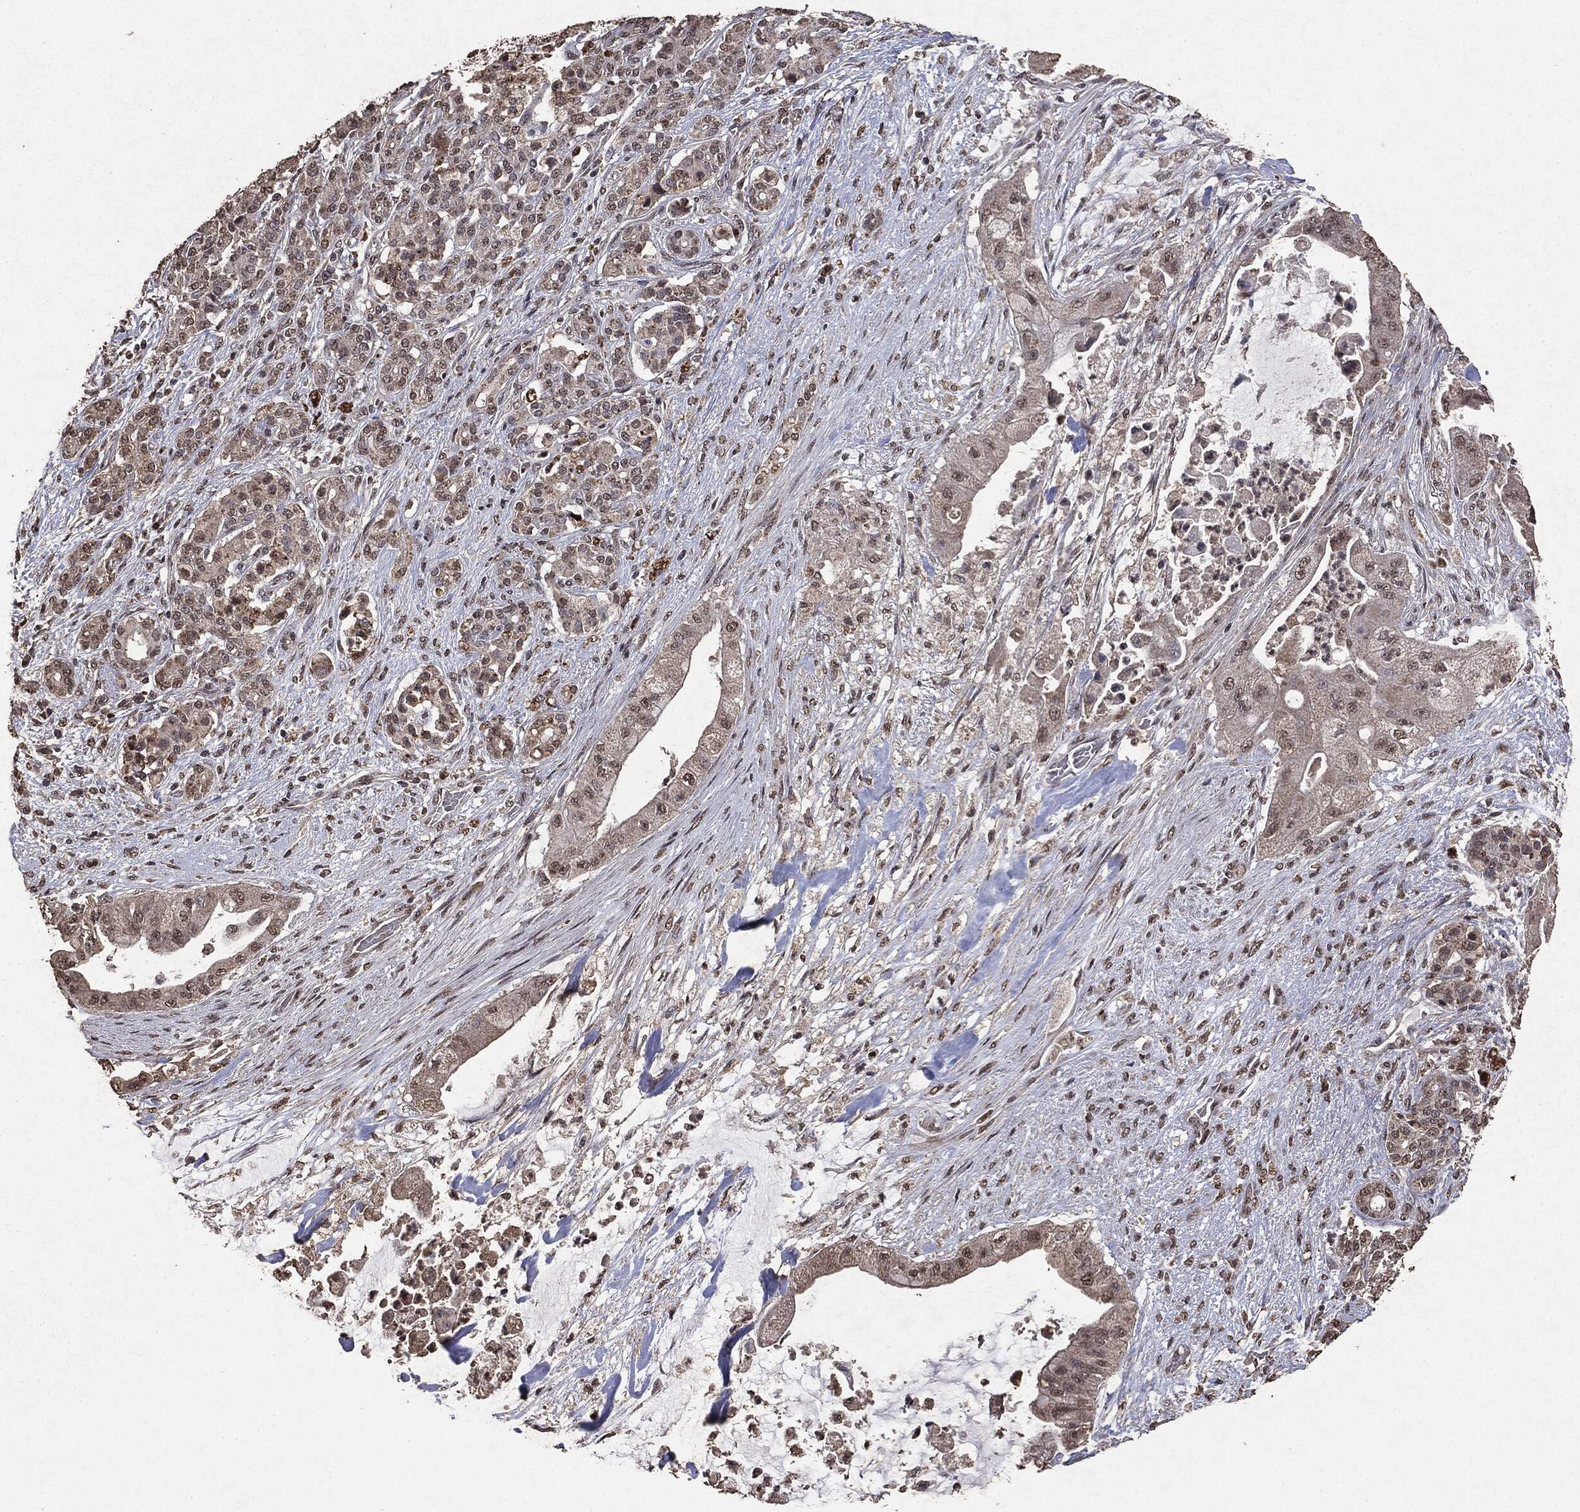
{"staining": {"intensity": "weak", "quantity": "<25%", "location": "nuclear"}, "tissue": "pancreatic cancer", "cell_type": "Tumor cells", "image_type": "cancer", "snomed": [{"axis": "morphology", "description": "Normal tissue, NOS"}, {"axis": "morphology", "description": "Inflammation, NOS"}, {"axis": "morphology", "description": "Adenocarcinoma, NOS"}, {"axis": "topography", "description": "Pancreas"}], "caption": "The histopathology image displays no significant positivity in tumor cells of pancreatic adenocarcinoma. (DAB (3,3'-diaminobenzidine) immunohistochemistry (IHC) visualized using brightfield microscopy, high magnification).", "gene": "RAD18", "patient": {"sex": "male", "age": 57}}